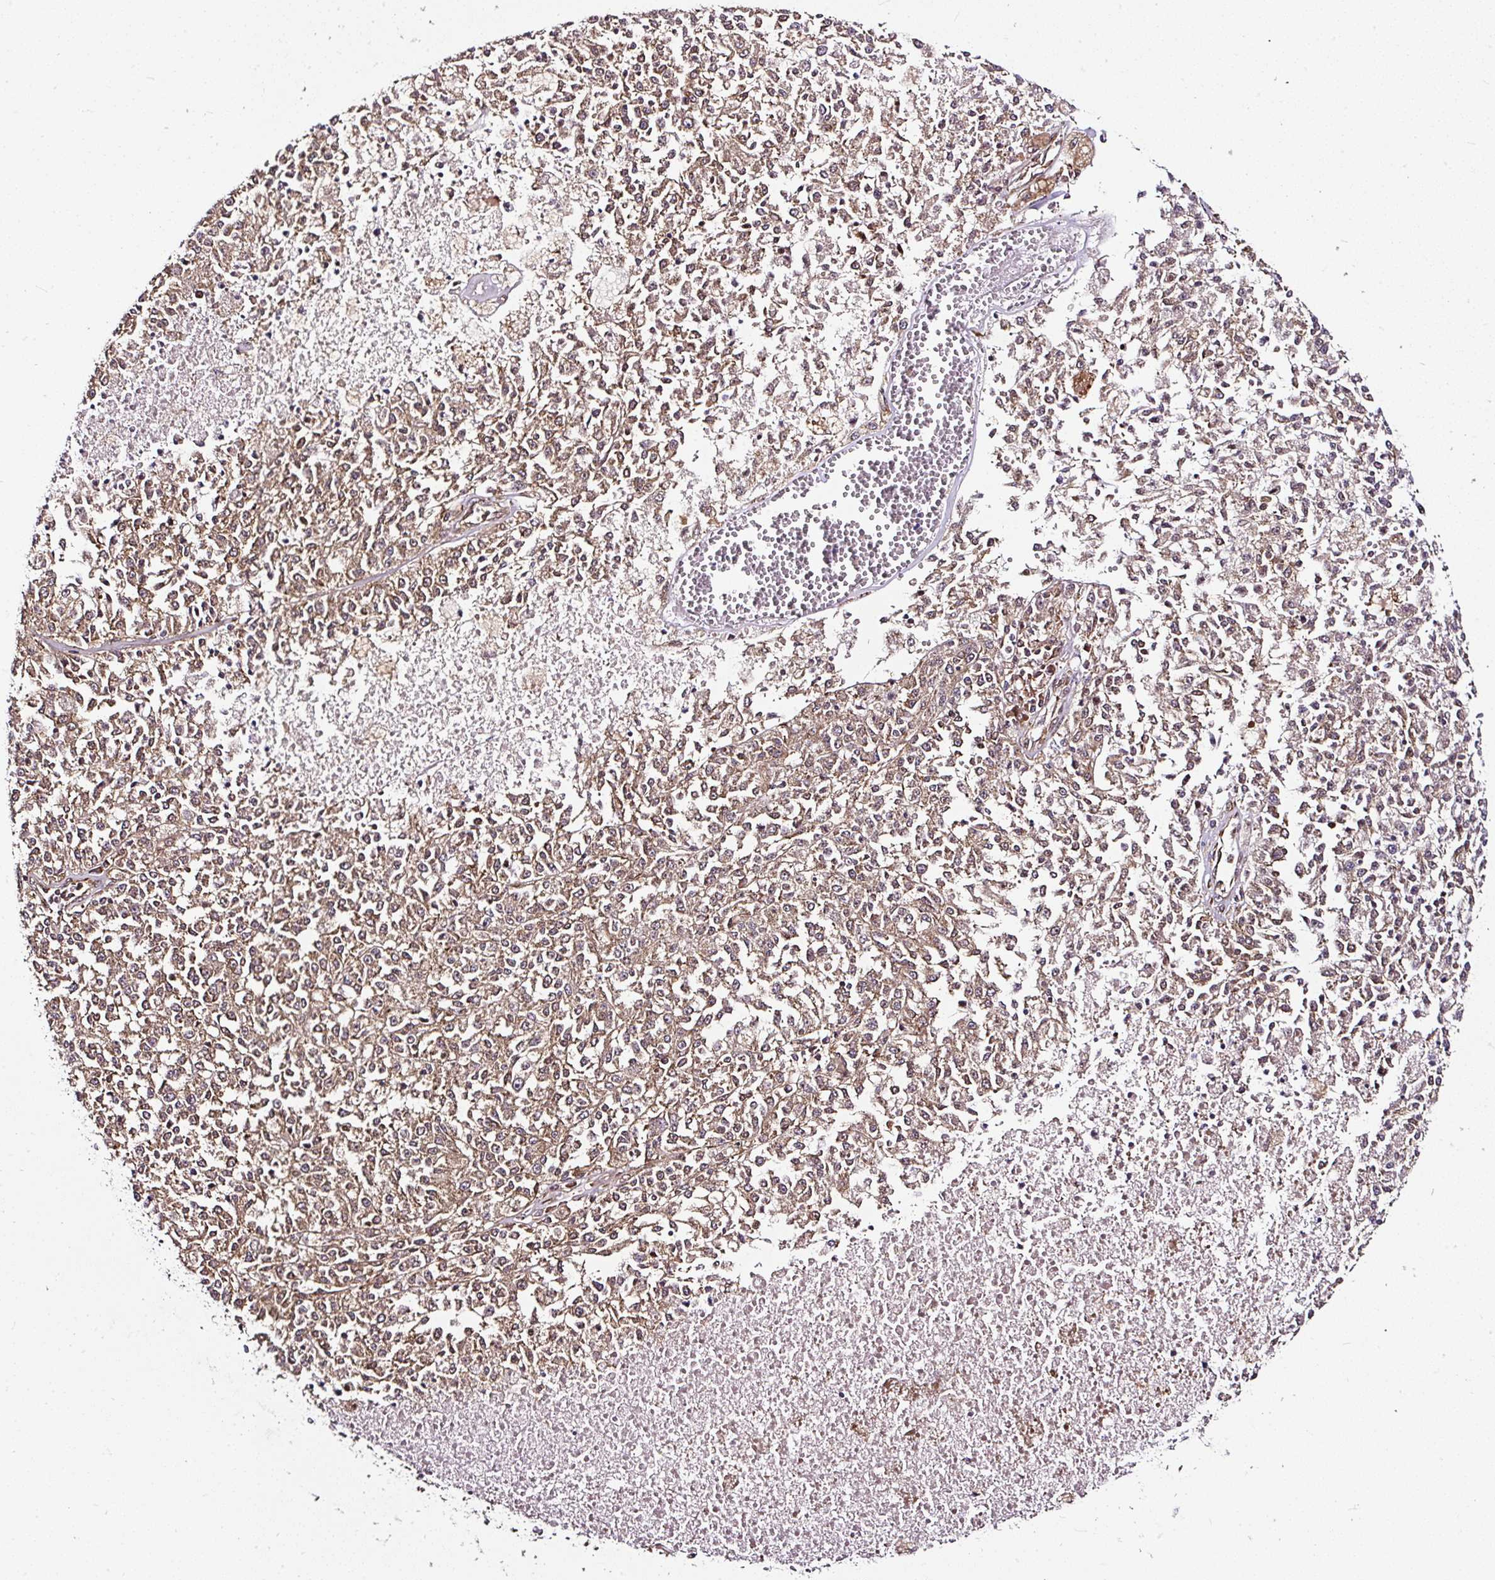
{"staining": {"intensity": "moderate", "quantity": ">75%", "location": "cytoplasmic/membranous"}, "tissue": "melanoma", "cell_type": "Tumor cells", "image_type": "cancer", "snomed": [{"axis": "morphology", "description": "Malignant melanoma, NOS"}, {"axis": "topography", "description": "Skin"}], "caption": "Protein expression analysis of human melanoma reveals moderate cytoplasmic/membranous expression in approximately >75% of tumor cells.", "gene": "KDM4E", "patient": {"sex": "female", "age": 64}}